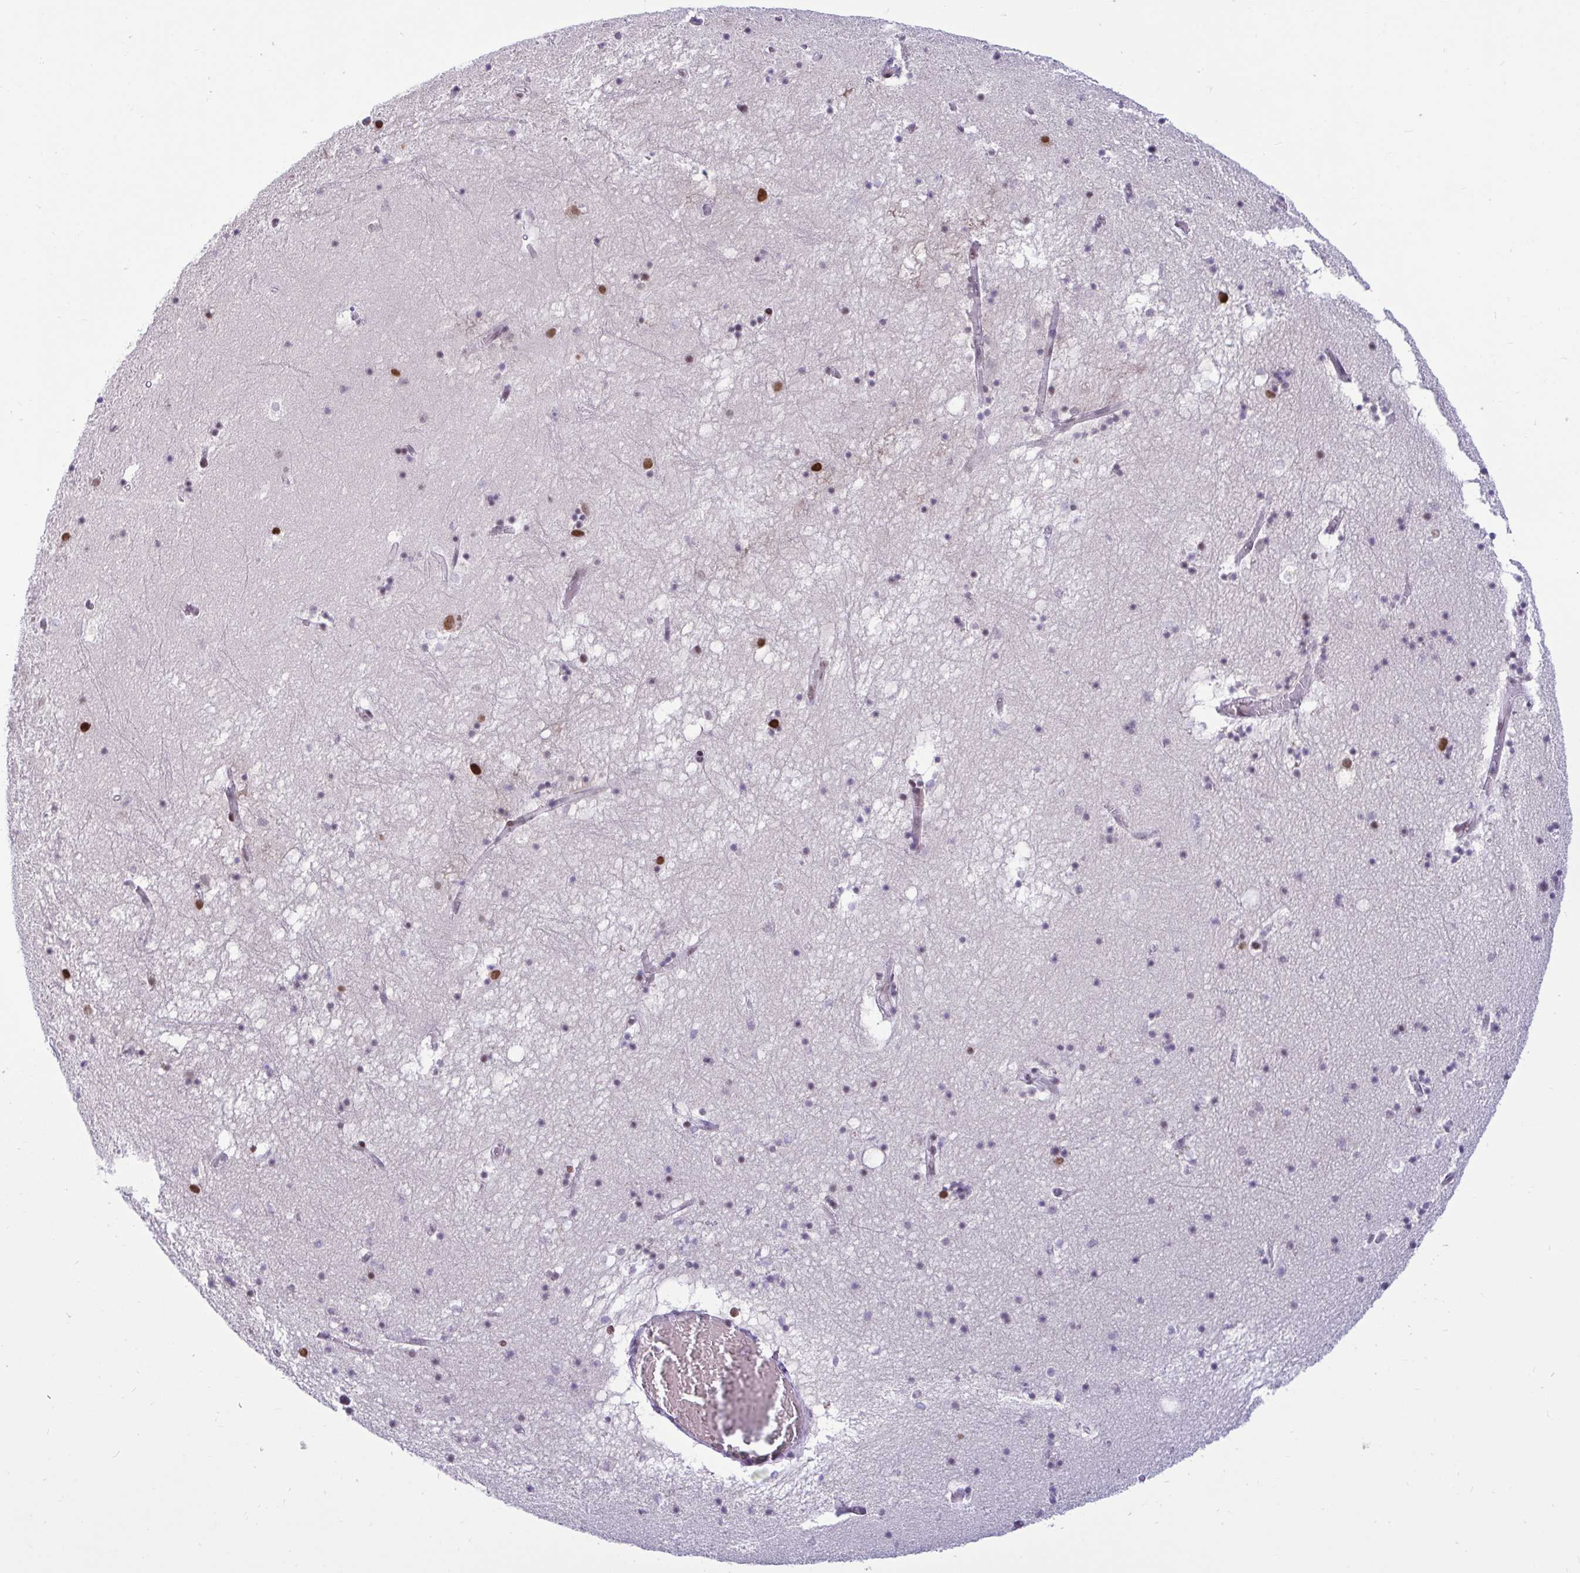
{"staining": {"intensity": "moderate", "quantity": "<25%", "location": "nuclear"}, "tissue": "hippocampus", "cell_type": "Glial cells", "image_type": "normal", "snomed": [{"axis": "morphology", "description": "Normal tissue, NOS"}, {"axis": "topography", "description": "Hippocampus"}], "caption": "Immunohistochemical staining of unremarkable hippocampus shows moderate nuclear protein staining in approximately <25% of glial cells. The staining was performed using DAB (3,3'-diaminobenzidine), with brown indicating positive protein expression. Nuclei are stained blue with hematoxylin.", "gene": "CBFA2T2", "patient": {"sex": "male", "age": 58}}